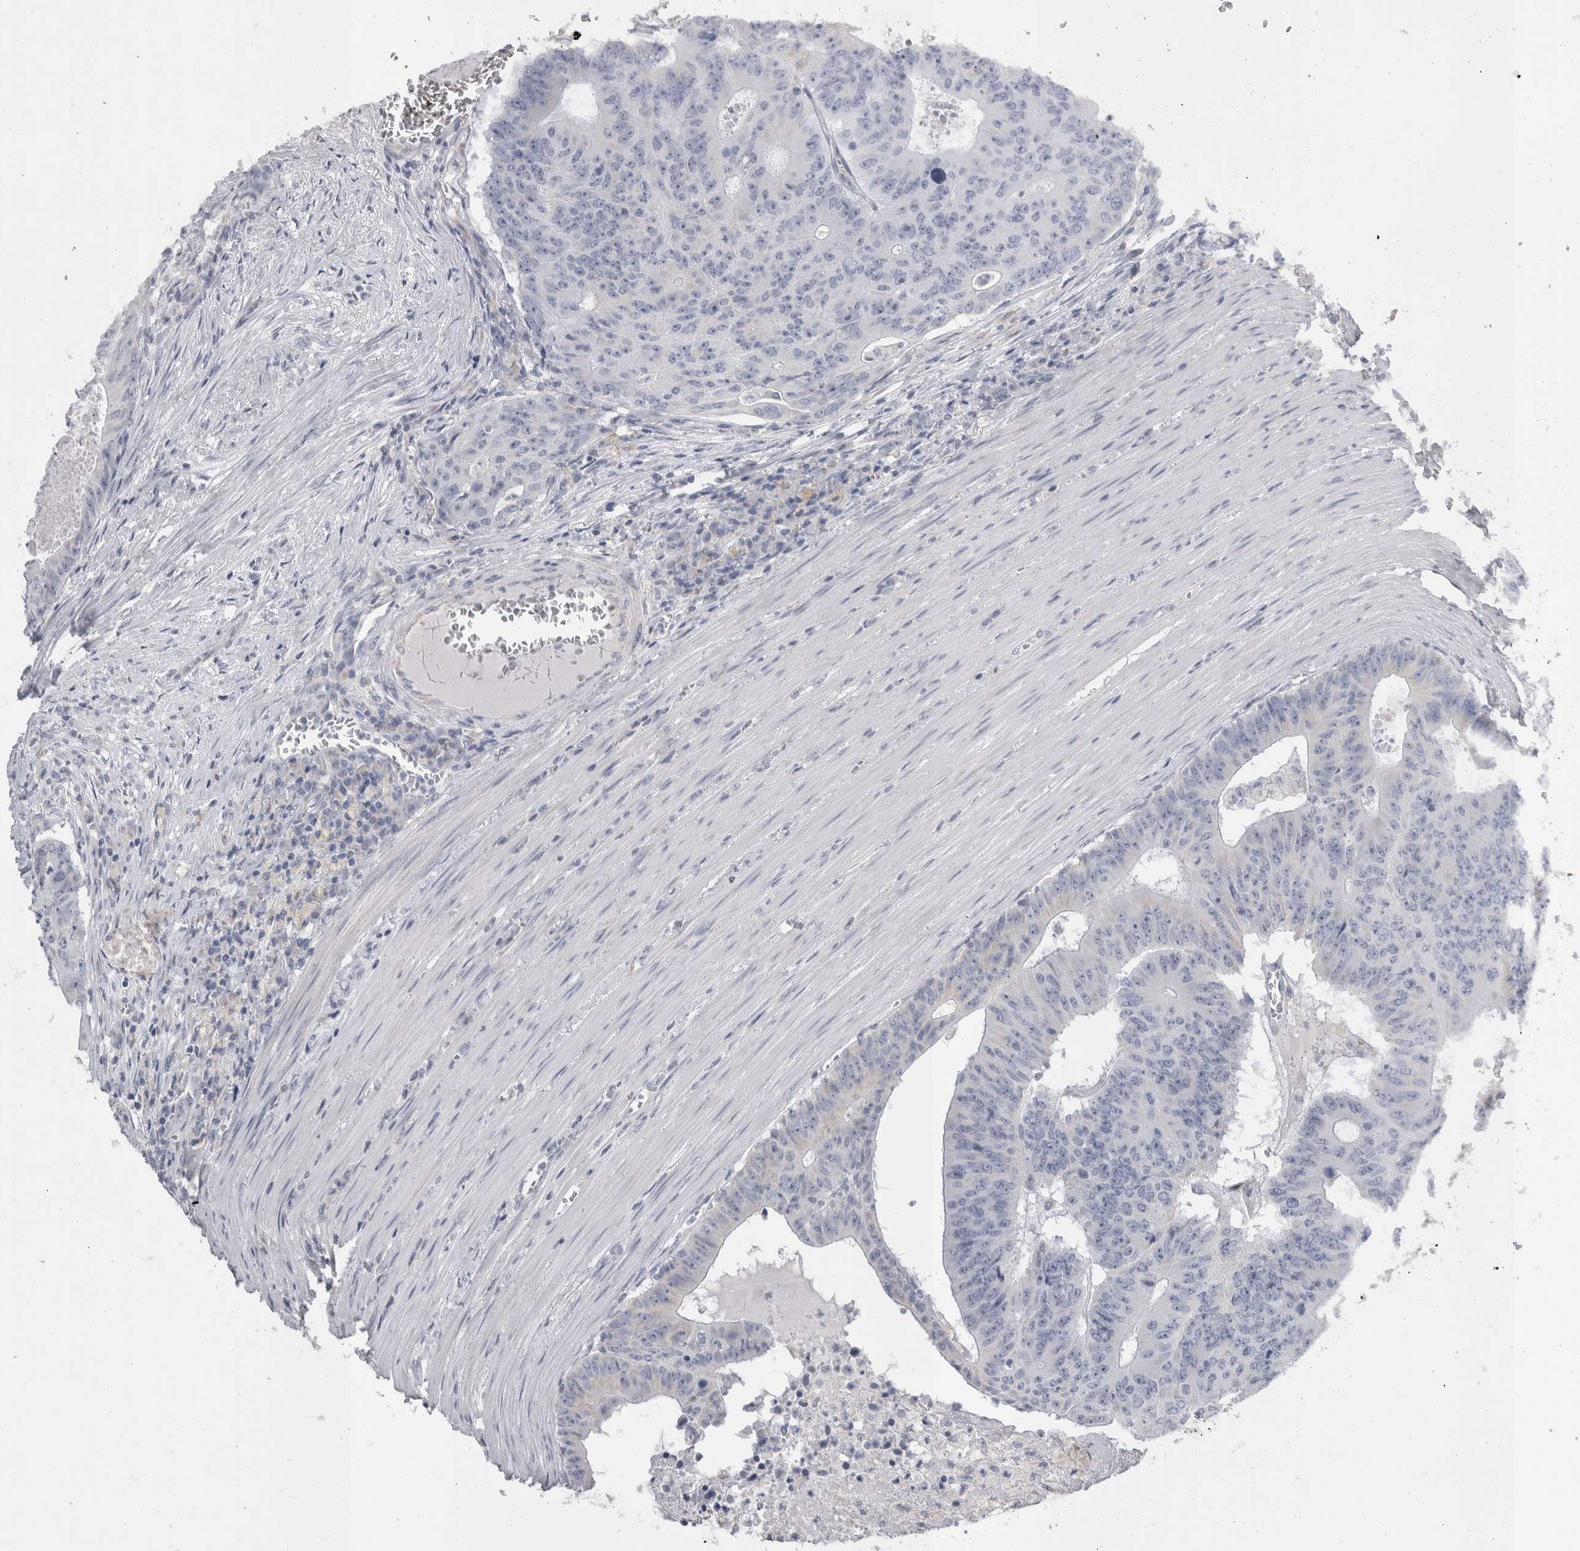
{"staining": {"intensity": "negative", "quantity": "none", "location": "none"}, "tissue": "colorectal cancer", "cell_type": "Tumor cells", "image_type": "cancer", "snomed": [{"axis": "morphology", "description": "Adenocarcinoma, NOS"}, {"axis": "topography", "description": "Colon"}], "caption": "Tumor cells are negative for protein expression in human colorectal cancer. Brightfield microscopy of IHC stained with DAB (3,3'-diaminobenzidine) (brown) and hematoxylin (blue), captured at high magnification.", "gene": "DHRS4", "patient": {"sex": "male", "age": 87}}